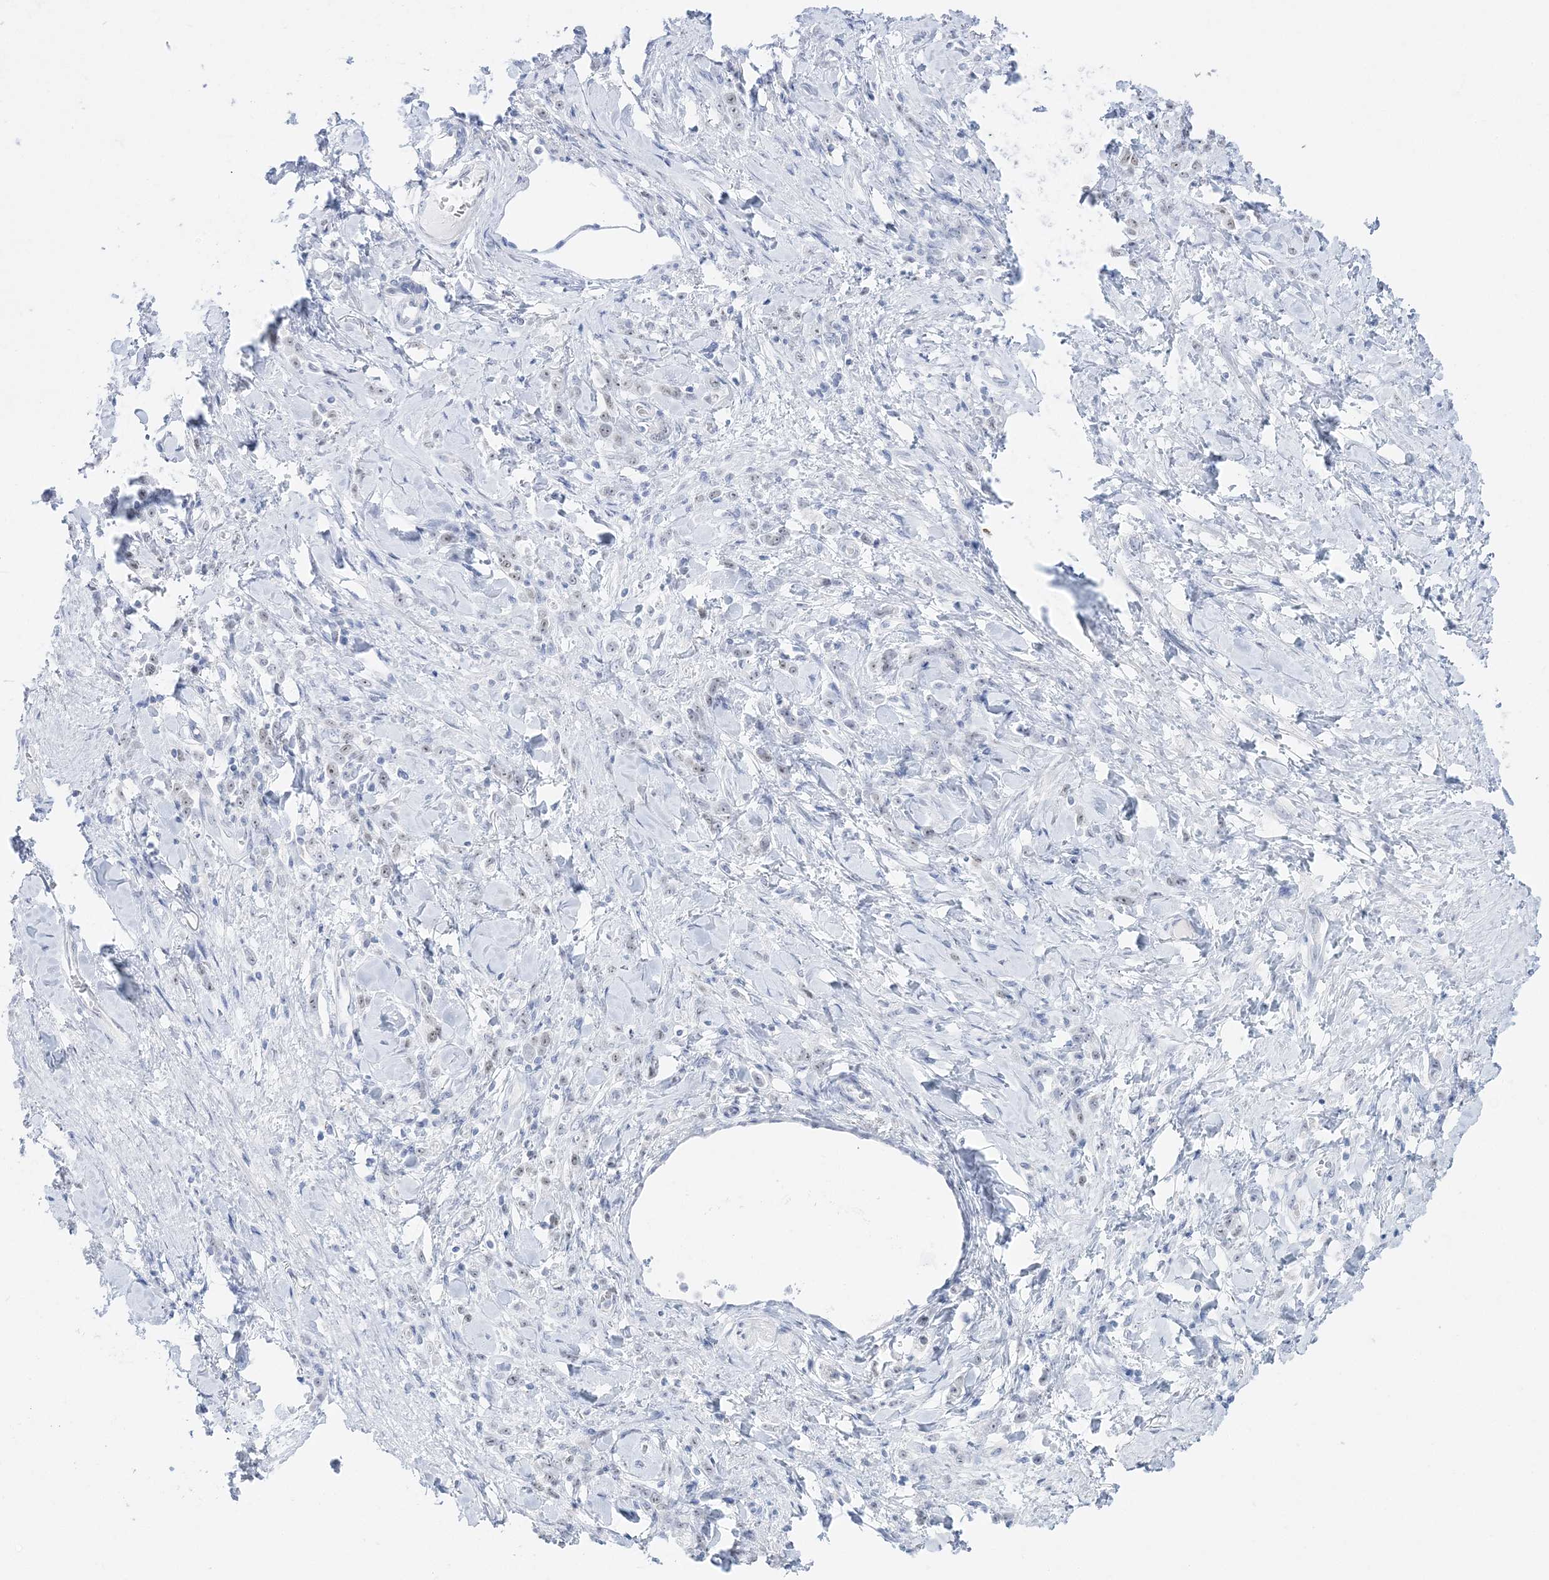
{"staining": {"intensity": "negative", "quantity": "none", "location": "none"}, "tissue": "stomach cancer", "cell_type": "Tumor cells", "image_type": "cancer", "snomed": [{"axis": "morphology", "description": "Normal tissue, NOS"}, {"axis": "morphology", "description": "Adenocarcinoma, NOS"}, {"axis": "topography", "description": "Stomach"}], "caption": "DAB (3,3'-diaminobenzidine) immunohistochemical staining of stomach adenocarcinoma exhibits no significant staining in tumor cells.", "gene": "DDX21", "patient": {"sex": "male", "age": 82}}